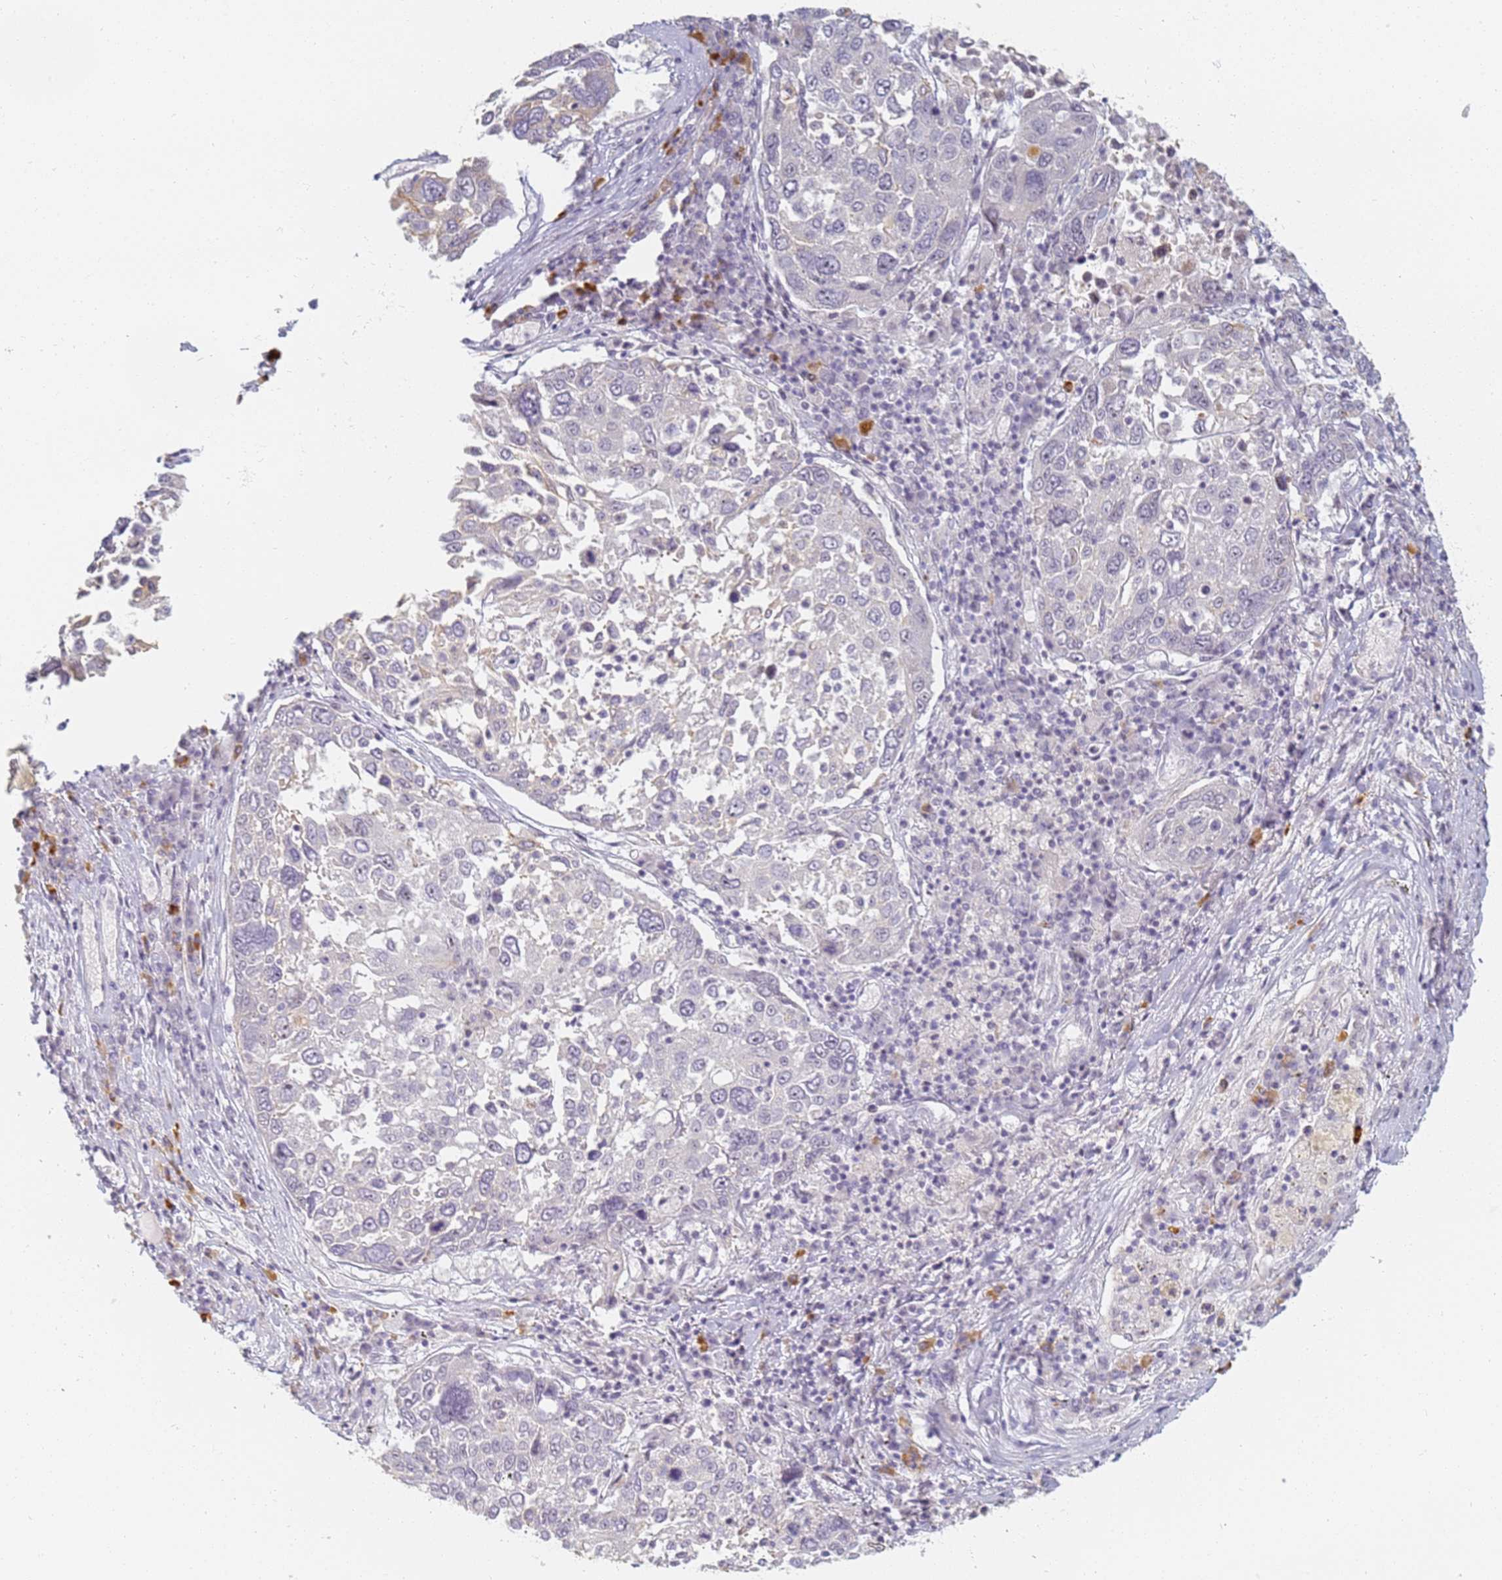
{"staining": {"intensity": "negative", "quantity": "none", "location": "none"}, "tissue": "lung cancer", "cell_type": "Tumor cells", "image_type": "cancer", "snomed": [{"axis": "morphology", "description": "Squamous cell carcinoma, NOS"}, {"axis": "topography", "description": "Lung"}], "caption": "An IHC histopathology image of lung cancer is shown. There is no staining in tumor cells of lung cancer.", "gene": "SLC38A9", "patient": {"sex": "male", "age": 65}}